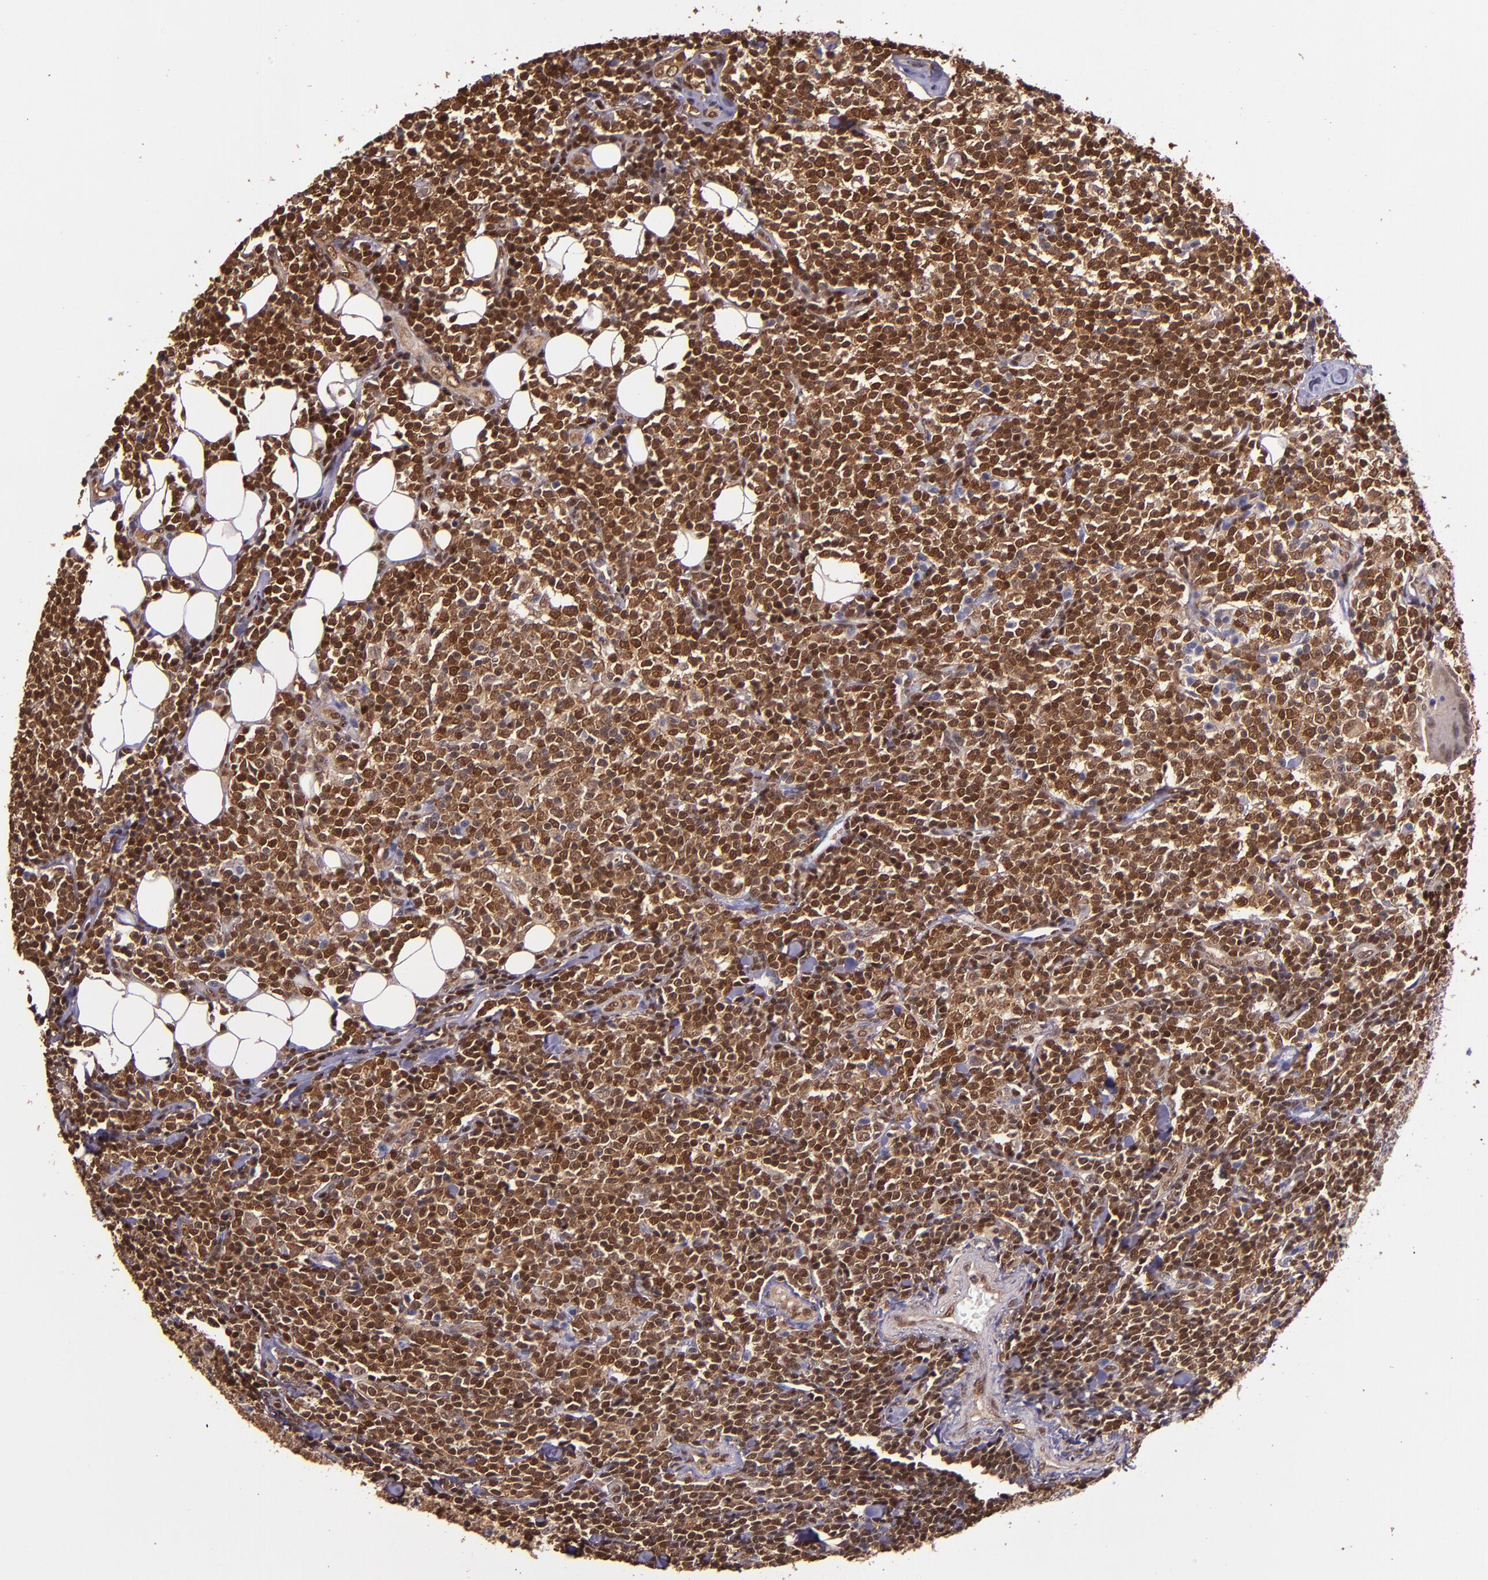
{"staining": {"intensity": "strong", "quantity": "25%-75%", "location": "cytoplasmic/membranous,nuclear"}, "tissue": "lymphoma", "cell_type": "Tumor cells", "image_type": "cancer", "snomed": [{"axis": "morphology", "description": "Malignant lymphoma, non-Hodgkin's type, Low grade"}, {"axis": "topography", "description": "Soft tissue"}], "caption": "Immunohistochemical staining of lymphoma shows strong cytoplasmic/membranous and nuclear protein expression in approximately 25%-75% of tumor cells.", "gene": "STAT6", "patient": {"sex": "male", "age": 92}}